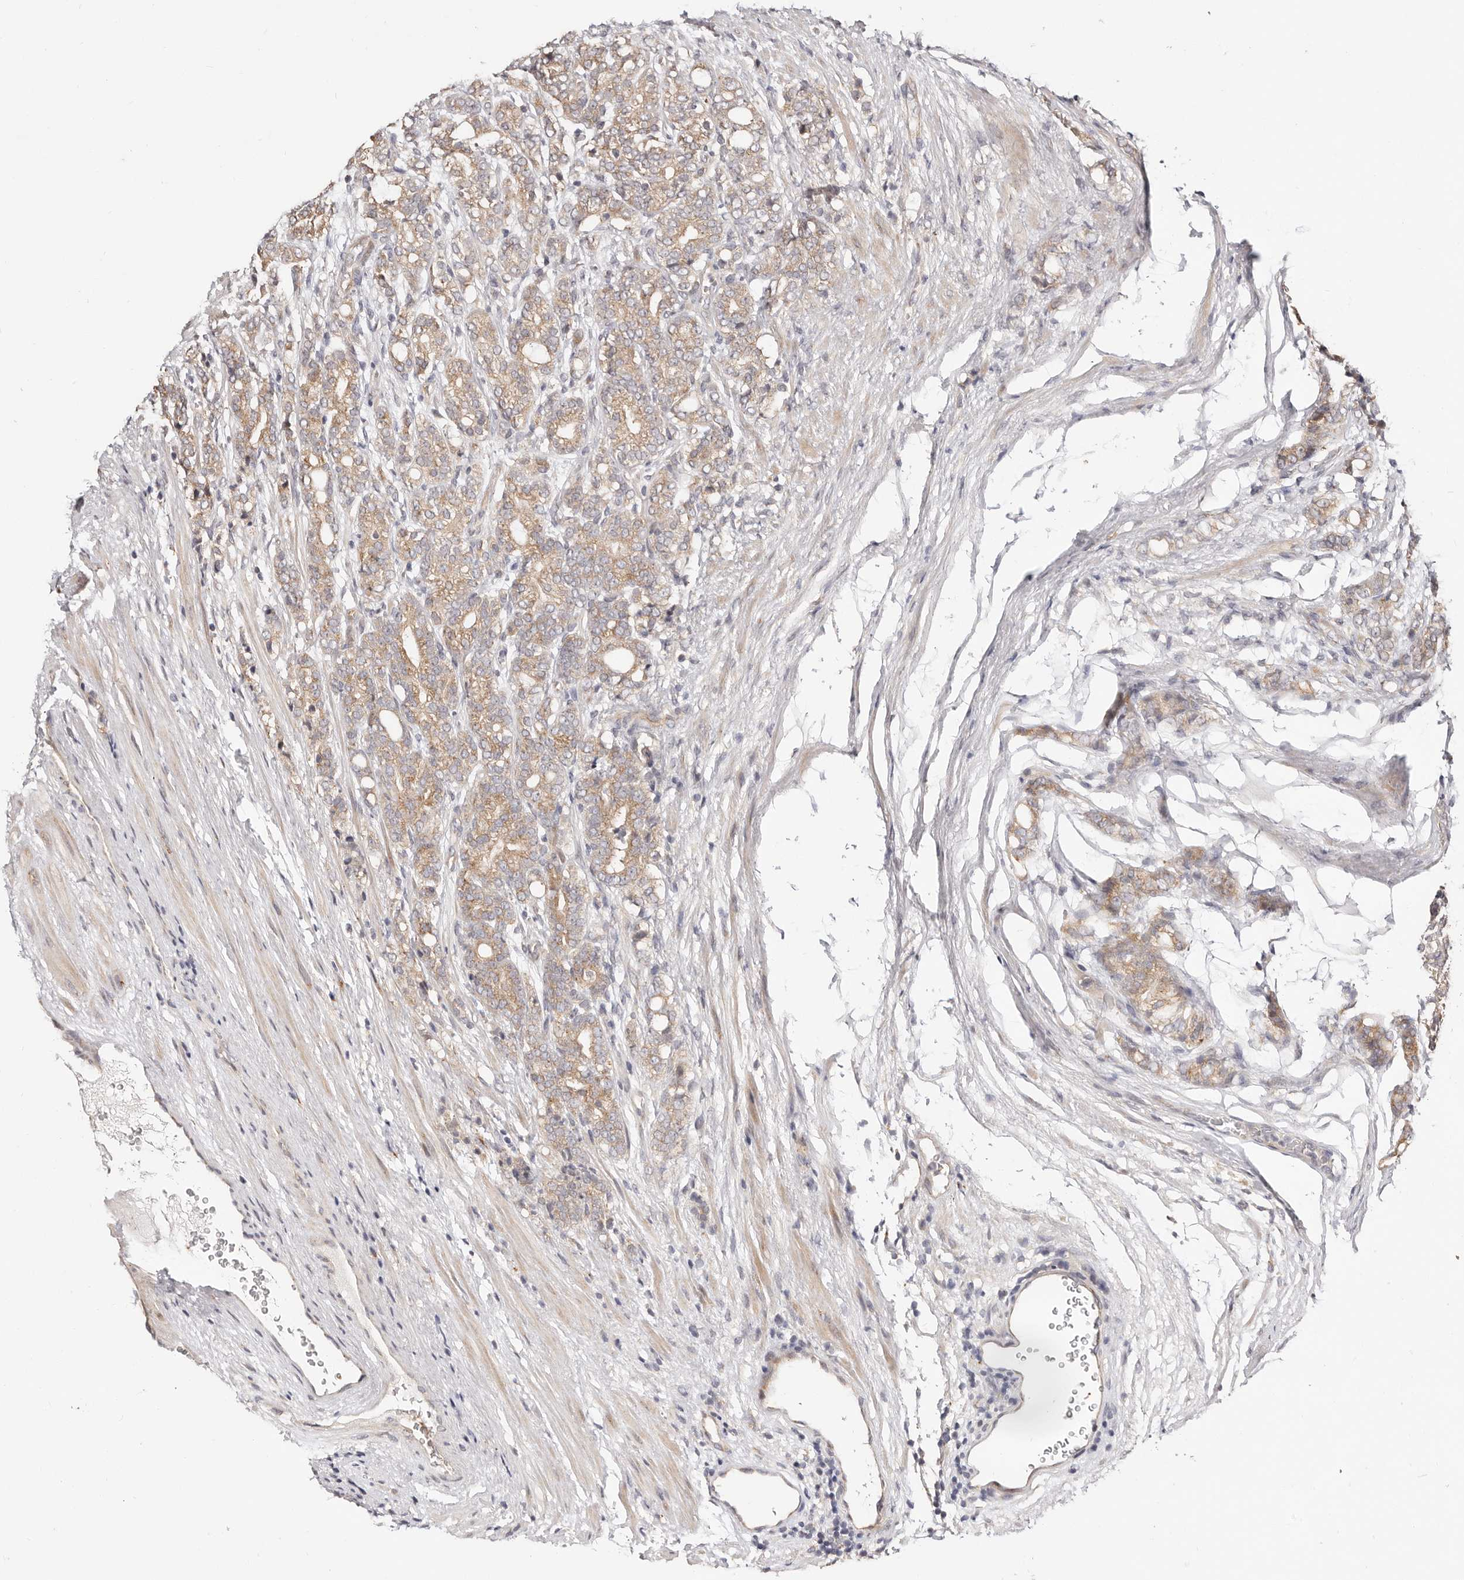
{"staining": {"intensity": "weak", "quantity": "25%-75%", "location": "cytoplasmic/membranous"}, "tissue": "prostate cancer", "cell_type": "Tumor cells", "image_type": "cancer", "snomed": [{"axis": "morphology", "description": "Adenocarcinoma, High grade"}, {"axis": "topography", "description": "Prostate"}], "caption": "Immunohistochemical staining of human prostate cancer reveals low levels of weak cytoplasmic/membranous protein expression in about 25%-75% of tumor cells.", "gene": "USP33", "patient": {"sex": "male", "age": 57}}